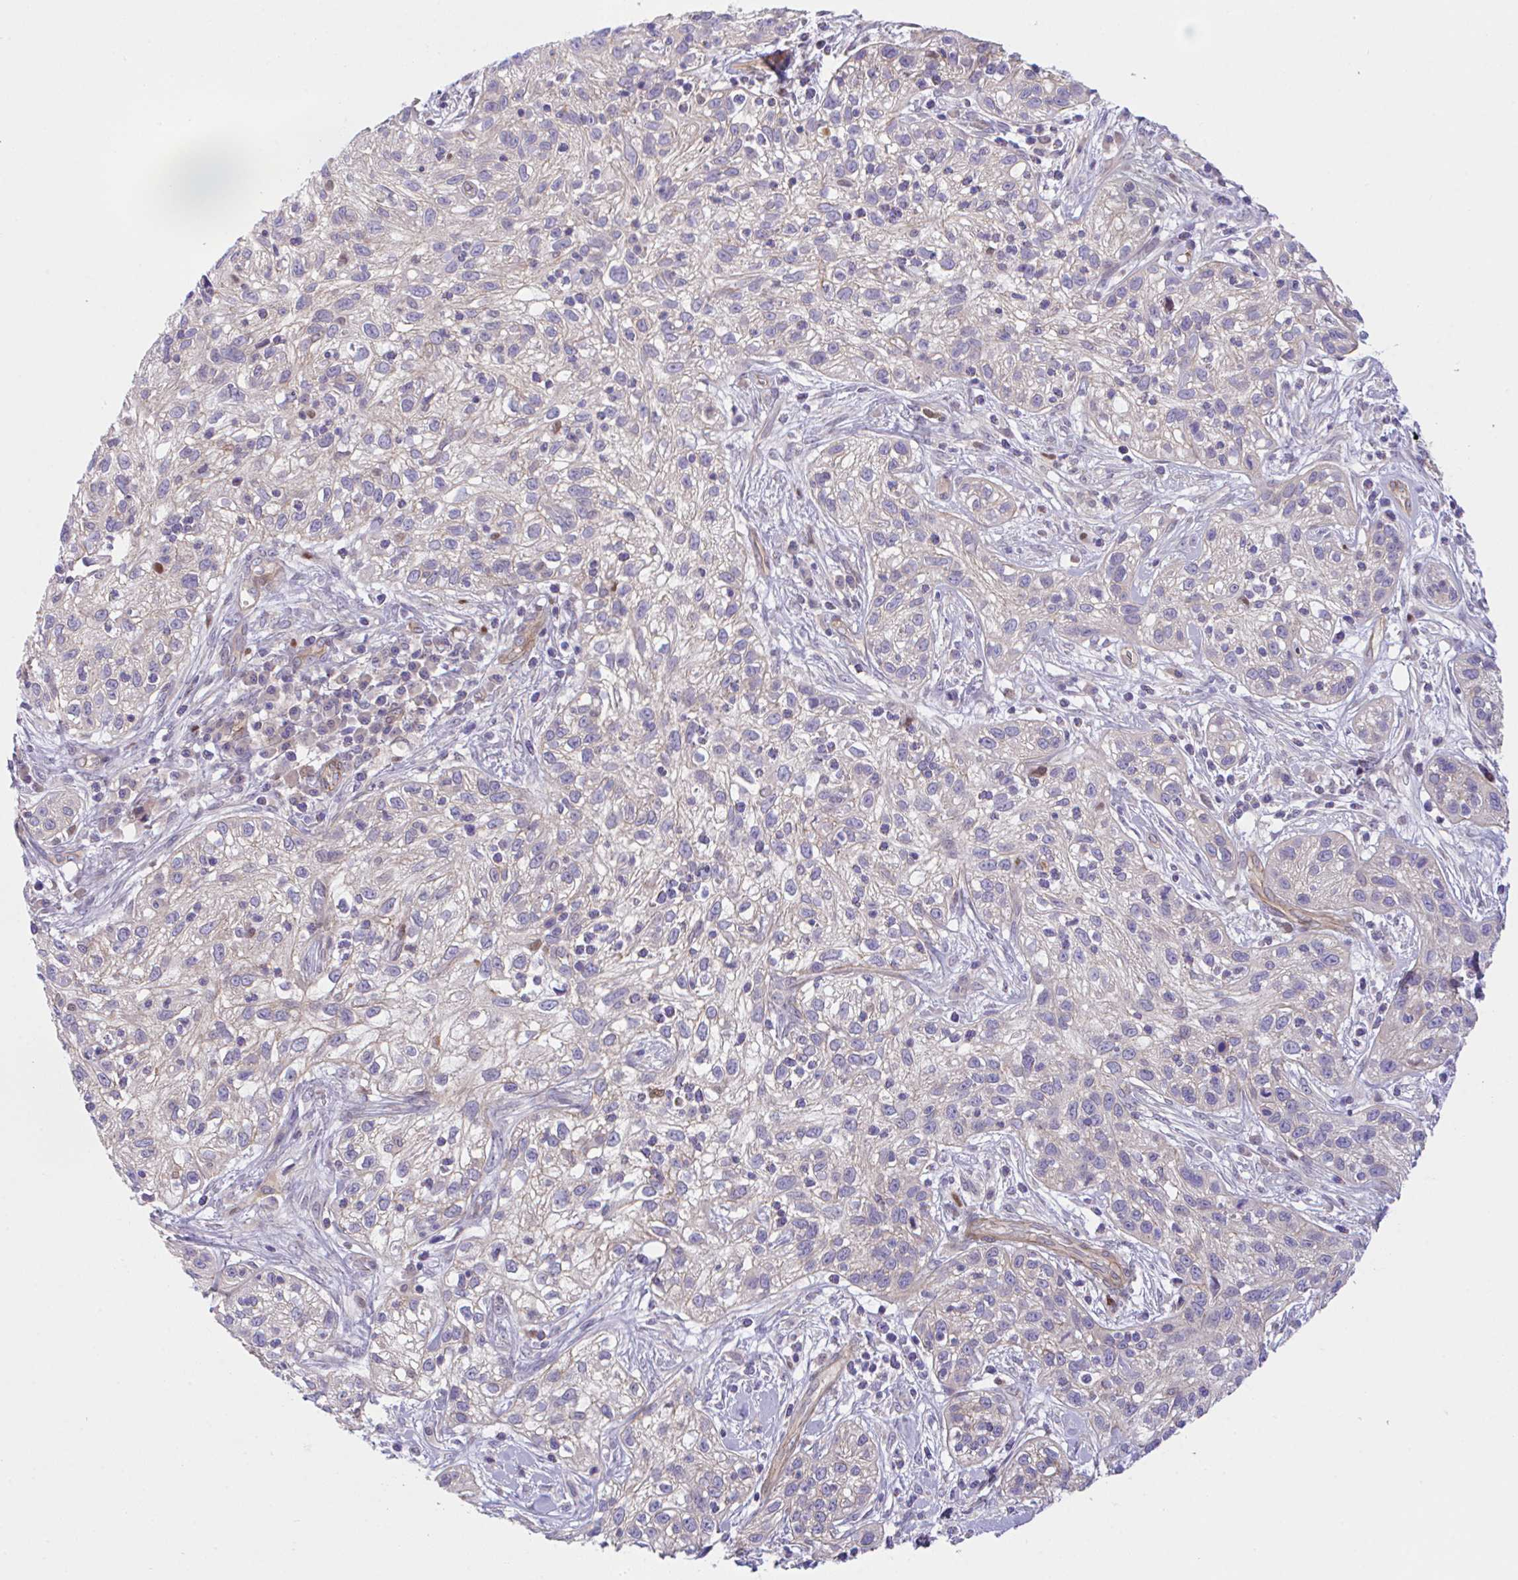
{"staining": {"intensity": "negative", "quantity": "none", "location": "none"}, "tissue": "skin cancer", "cell_type": "Tumor cells", "image_type": "cancer", "snomed": [{"axis": "morphology", "description": "Squamous cell carcinoma, NOS"}, {"axis": "topography", "description": "Skin"}], "caption": "Immunohistochemical staining of human skin cancer (squamous cell carcinoma) reveals no significant expression in tumor cells.", "gene": "ZBED3", "patient": {"sex": "male", "age": 82}}